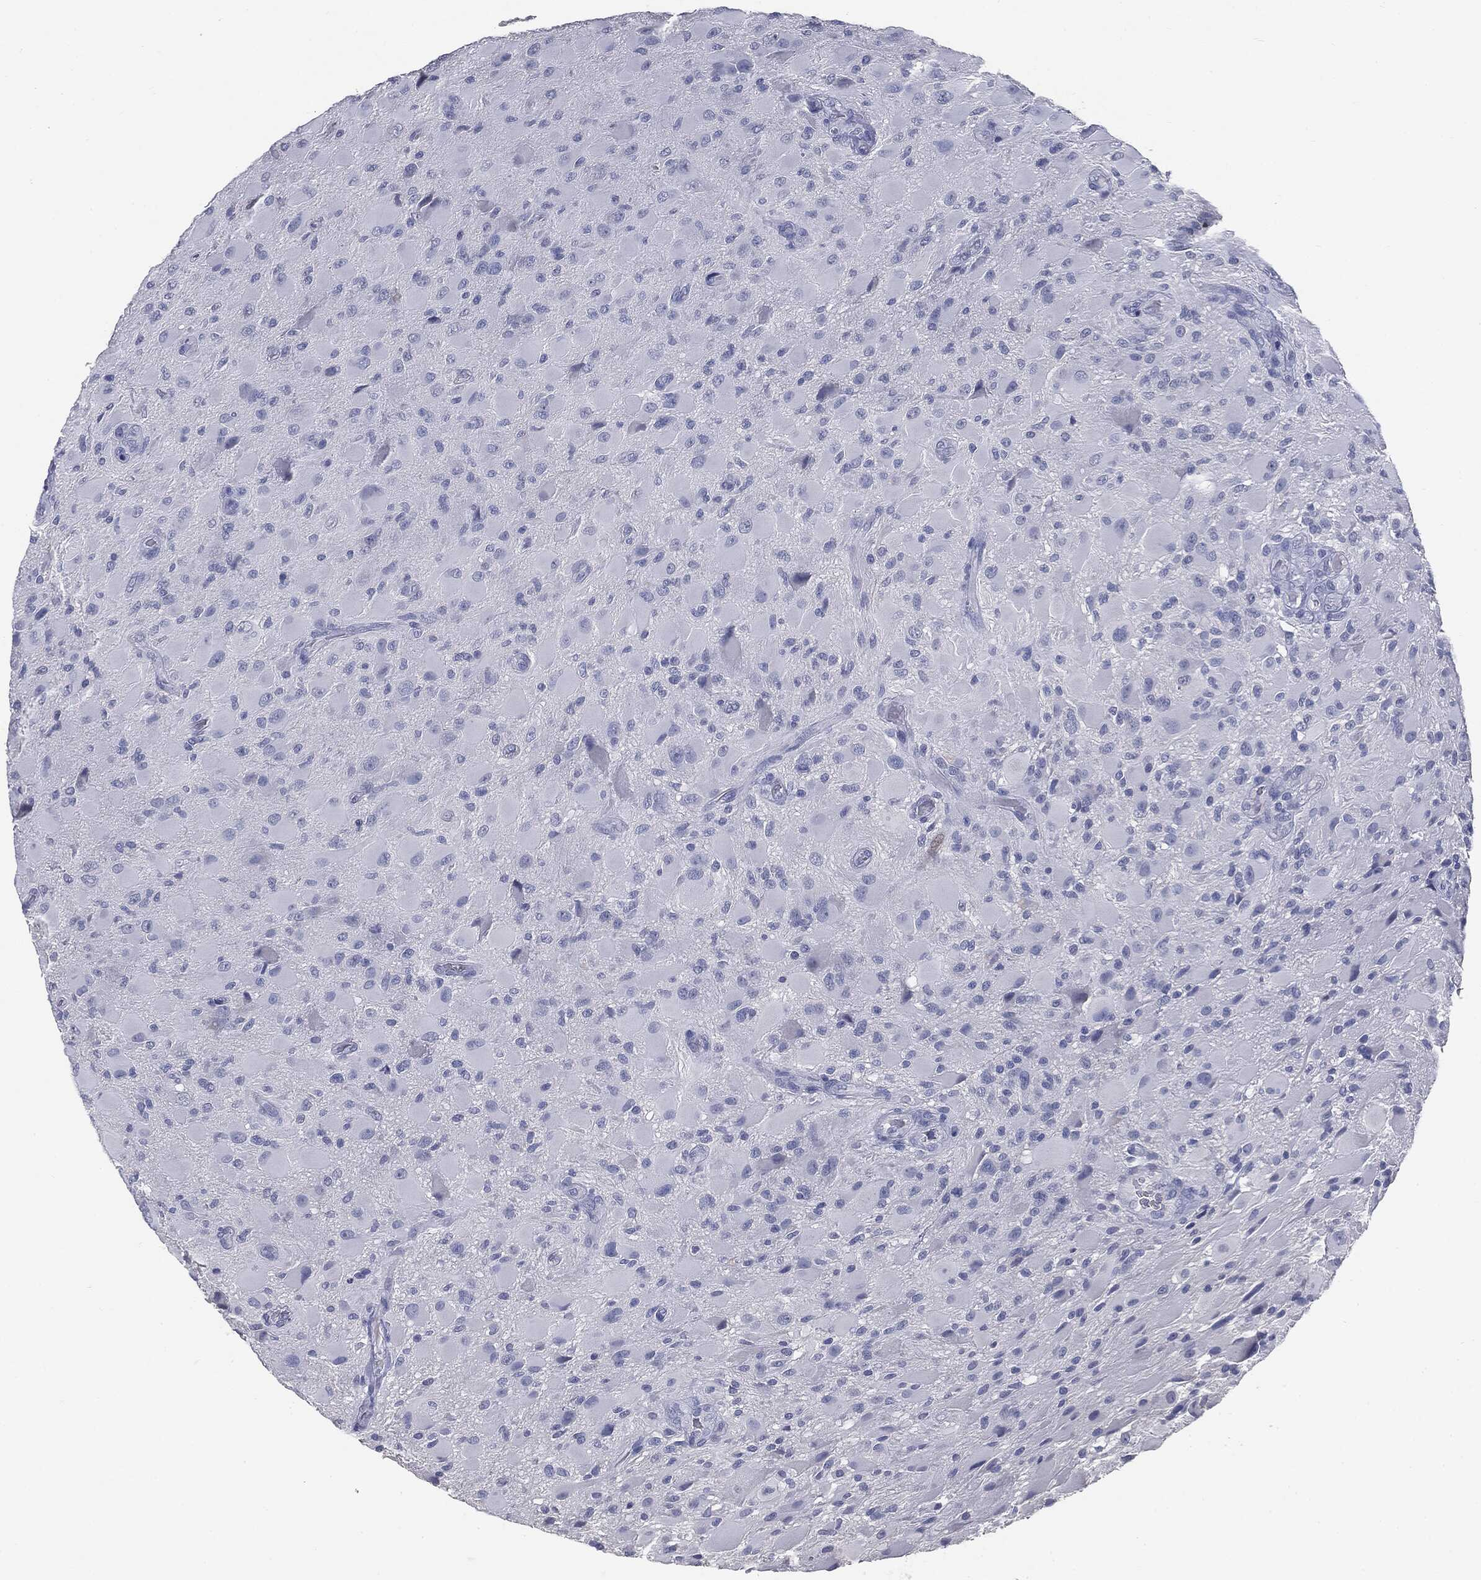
{"staining": {"intensity": "negative", "quantity": "none", "location": "none"}, "tissue": "glioma", "cell_type": "Tumor cells", "image_type": "cancer", "snomed": [{"axis": "morphology", "description": "Glioma, malignant, High grade"}, {"axis": "topography", "description": "Cerebral cortex"}], "caption": "Human malignant high-grade glioma stained for a protein using immunohistochemistry reveals no expression in tumor cells.", "gene": "MUC1", "patient": {"sex": "male", "age": 35}}